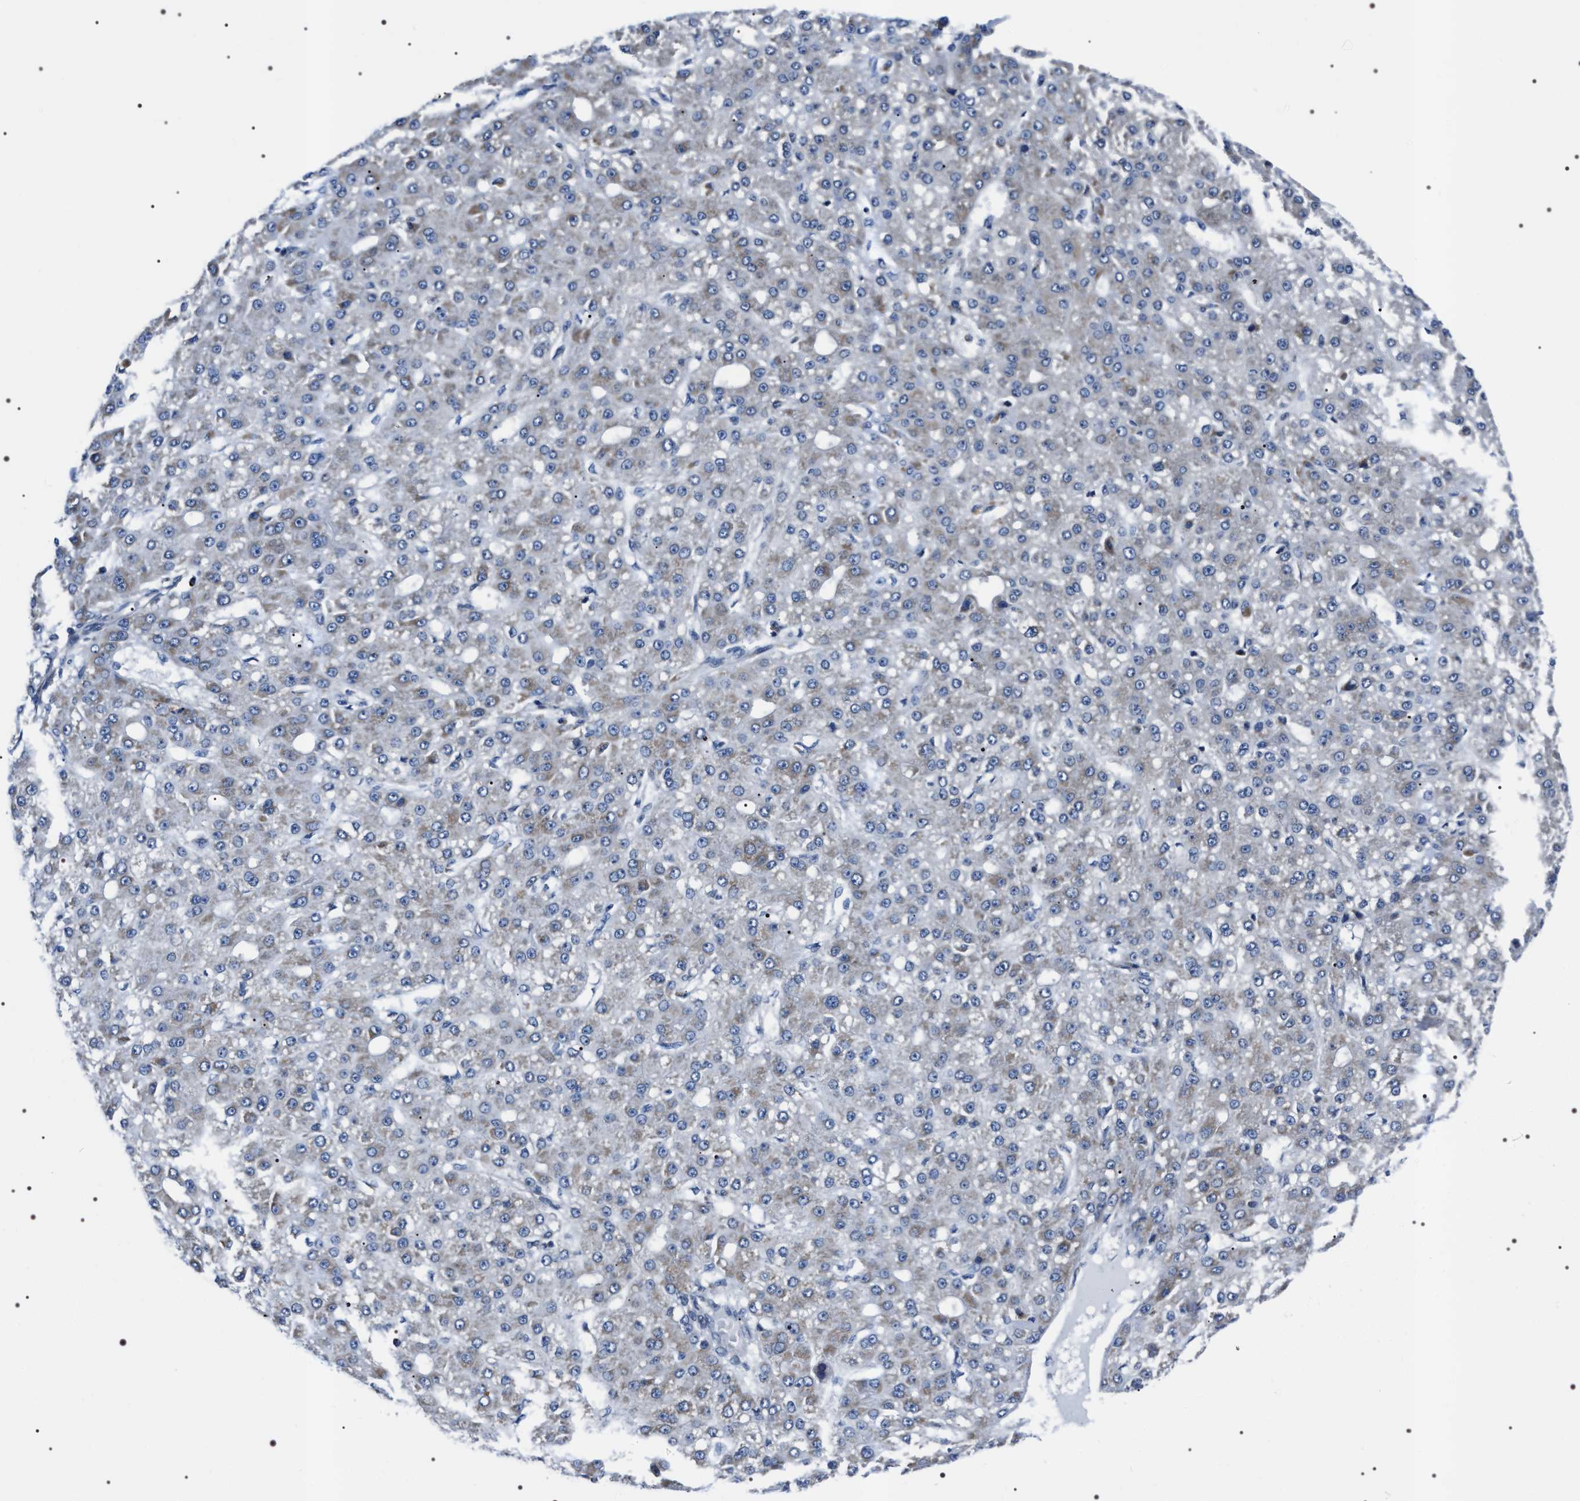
{"staining": {"intensity": "weak", "quantity": "<25%", "location": "cytoplasmic/membranous"}, "tissue": "liver cancer", "cell_type": "Tumor cells", "image_type": "cancer", "snomed": [{"axis": "morphology", "description": "Carcinoma, Hepatocellular, NOS"}, {"axis": "topography", "description": "Liver"}], "caption": "A micrograph of human hepatocellular carcinoma (liver) is negative for staining in tumor cells.", "gene": "NTMT1", "patient": {"sex": "male", "age": 67}}